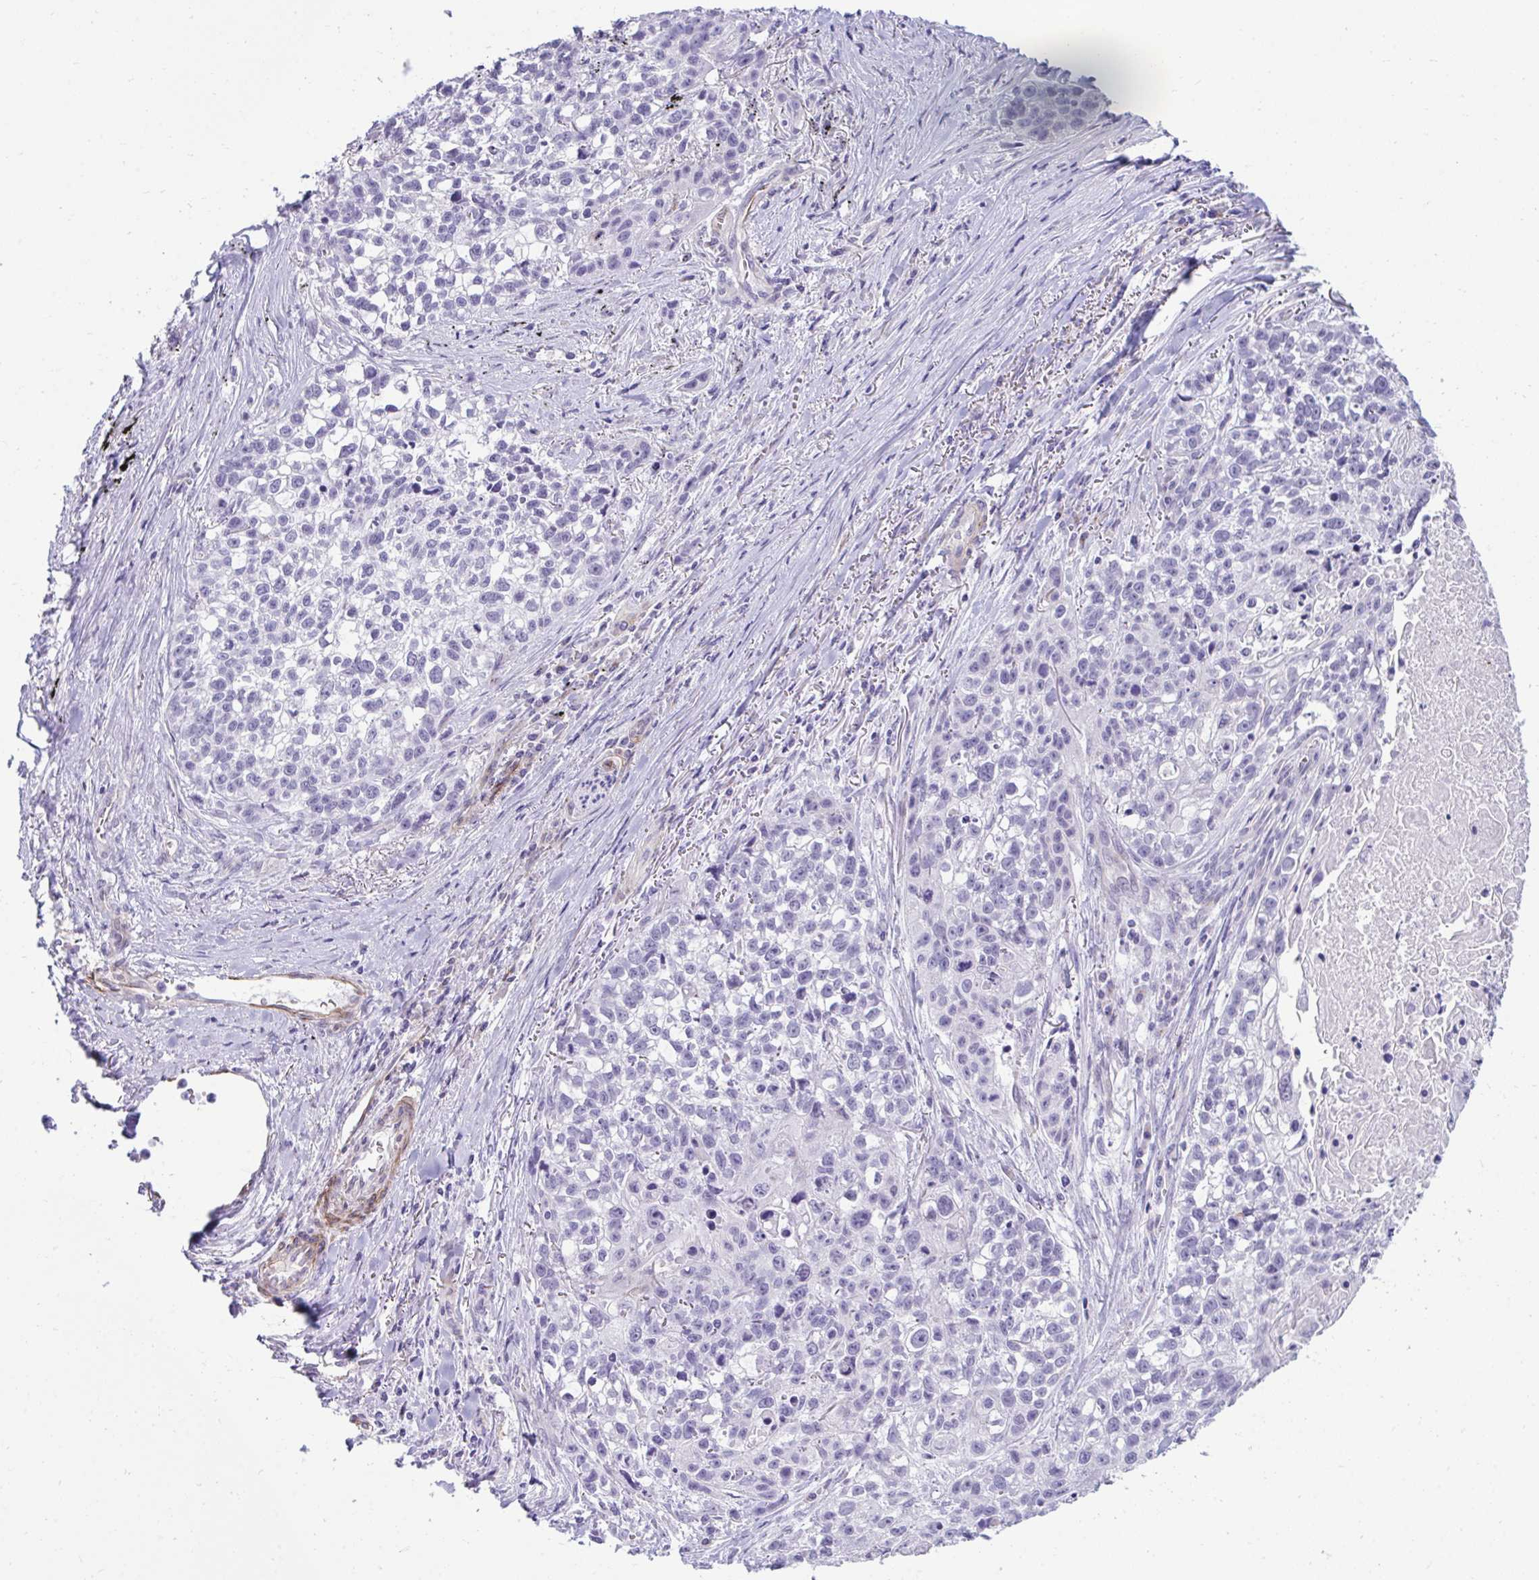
{"staining": {"intensity": "negative", "quantity": "none", "location": "none"}, "tissue": "lung cancer", "cell_type": "Tumor cells", "image_type": "cancer", "snomed": [{"axis": "morphology", "description": "Squamous cell carcinoma, NOS"}, {"axis": "topography", "description": "Lung"}], "caption": "Tumor cells show no significant protein positivity in squamous cell carcinoma (lung).", "gene": "UBL3", "patient": {"sex": "male", "age": 74}}